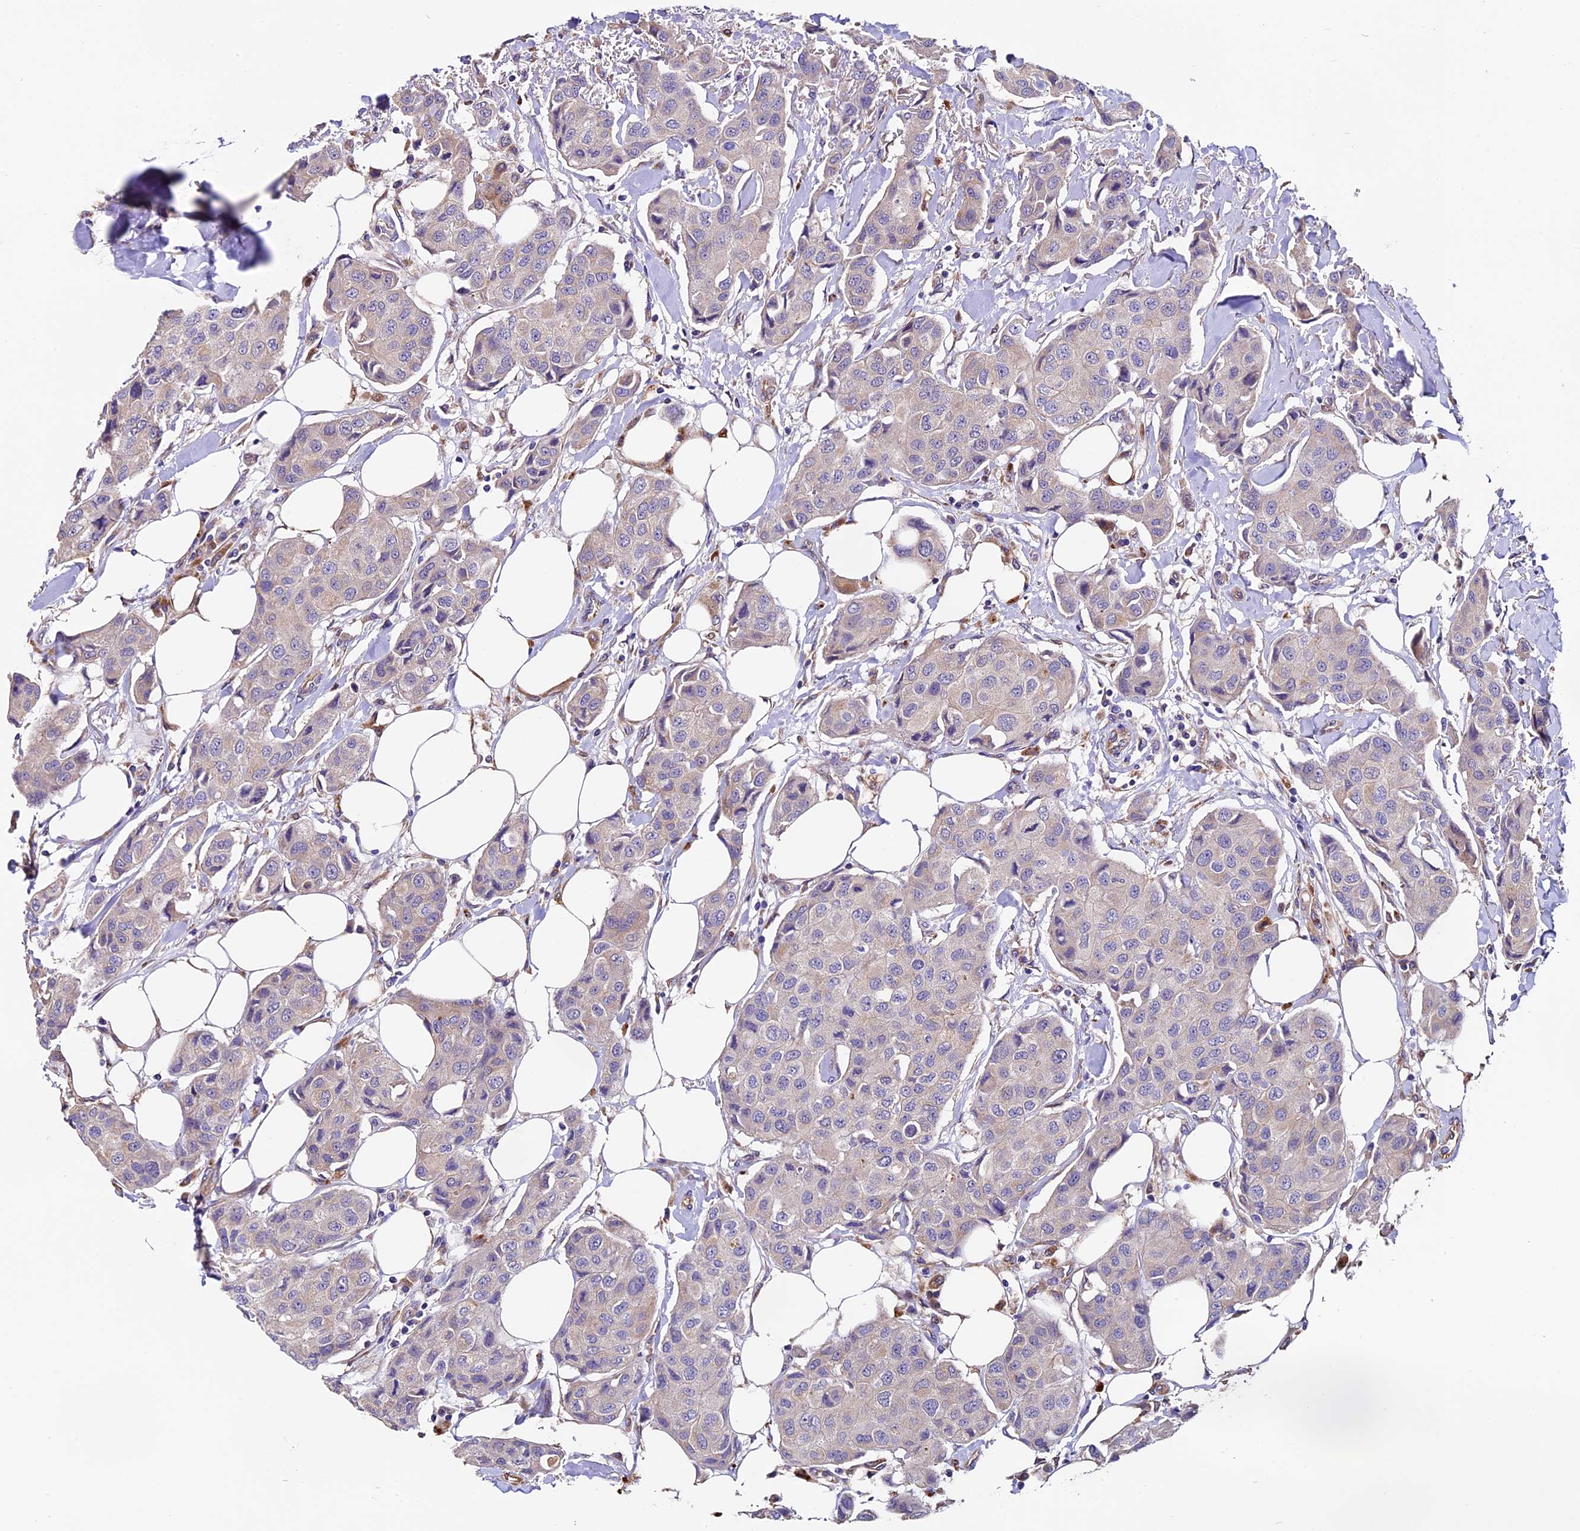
{"staining": {"intensity": "negative", "quantity": "none", "location": "none"}, "tissue": "breast cancer", "cell_type": "Tumor cells", "image_type": "cancer", "snomed": [{"axis": "morphology", "description": "Duct carcinoma"}, {"axis": "topography", "description": "Breast"}], "caption": "Tumor cells show no significant positivity in breast cancer.", "gene": "CLN5", "patient": {"sex": "female", "age": 80}}